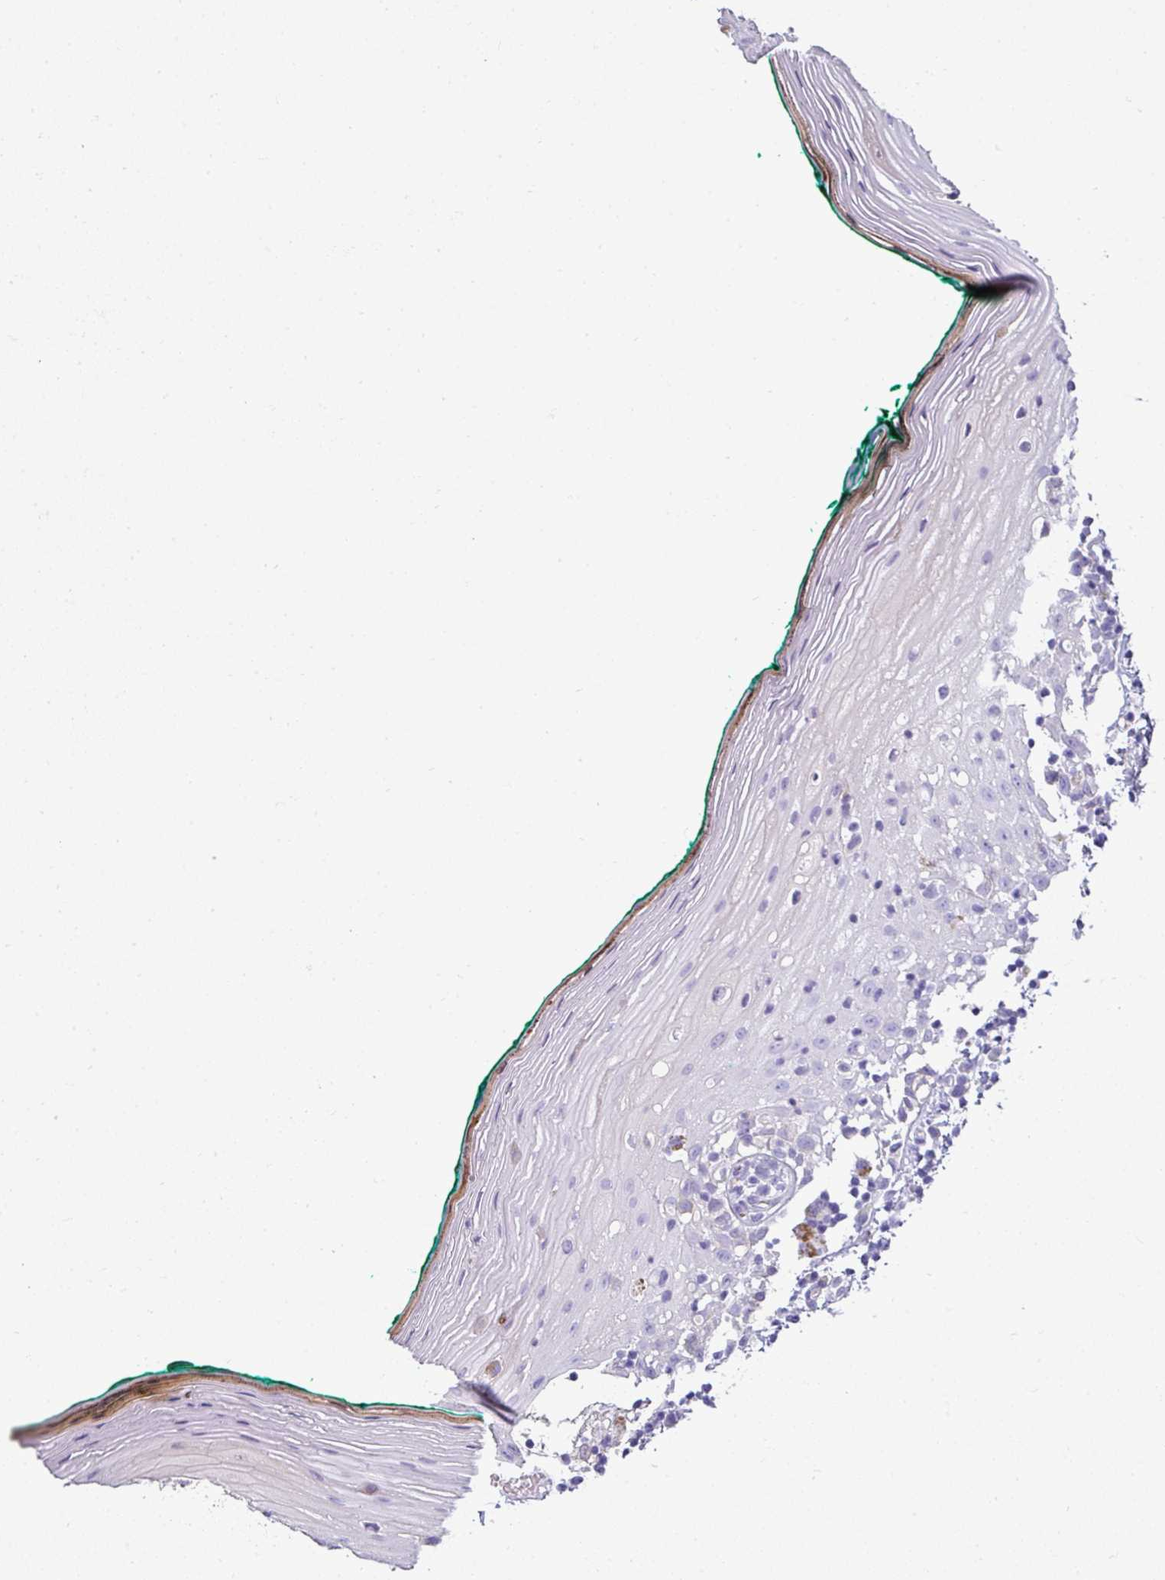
{"staining": {"intensity": "negative", "quantity": "none", "location": "none"}, "tissue": "oral mucosa", "cell_type": "Squamous epithelial cells", "image_type": "normal", "snomed": [{"axis": "morphology", "description": "Normal tissue, NOS"}, {"axis": "topography", "description": "Oral tissue"}], "caption": "DAB immunohistochemical staining of normal oral mucosa shows no significant expression in squamous epithelial cells.", "gene": "VCX2", "patient": {"sex": "female", "age": 83}}